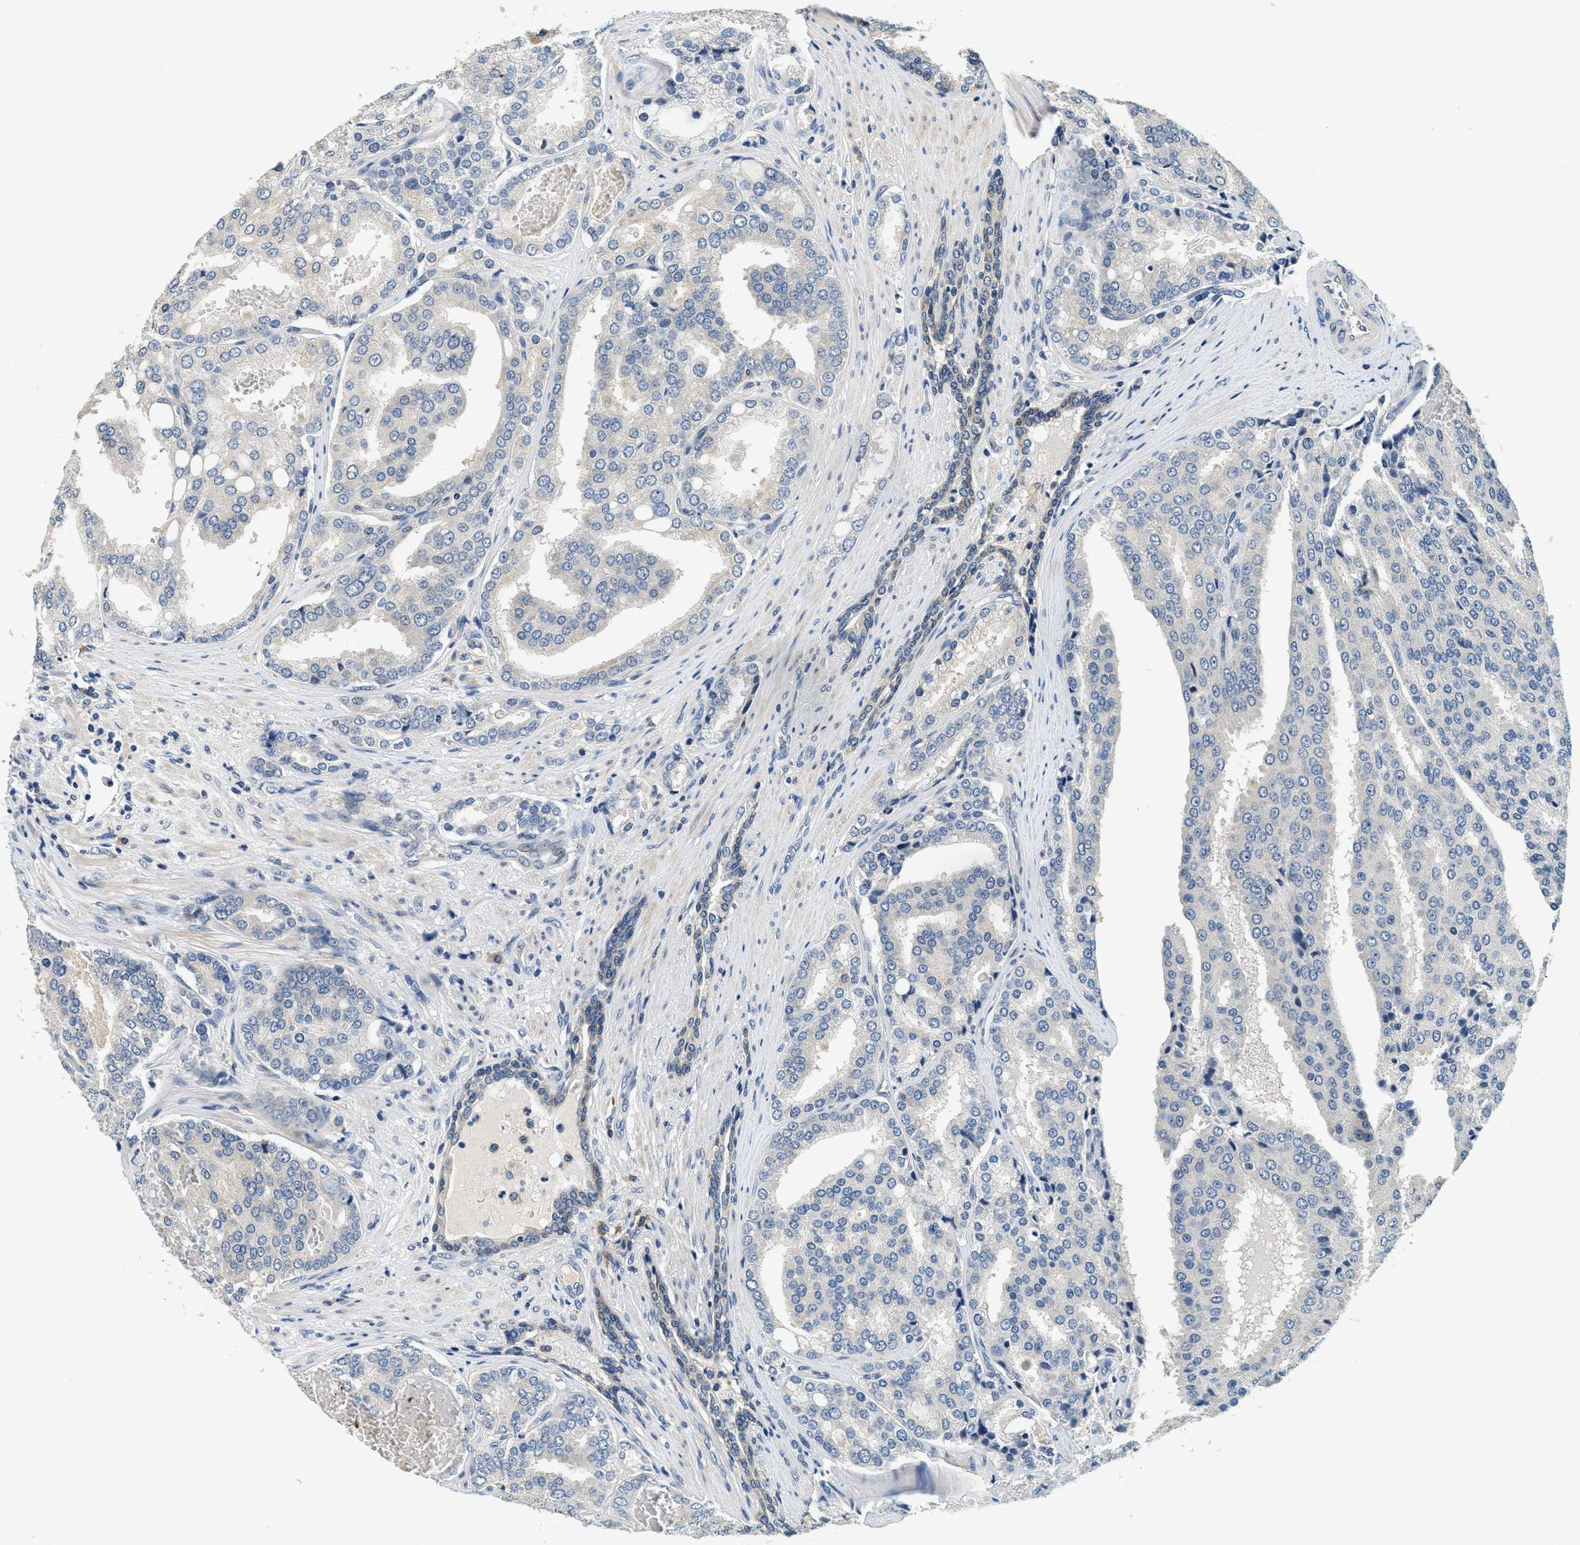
{"staining": {"intensity": "negative", "quantity": "none", "location": "none"}, "tissue": "prostate cancer", "cell_type": "Tumor cells", "image_type": "cancer", "snomed": [{"axis": "morphology", "description": "Adenocarcinoma, High grade"}, {"axis": "topography", "description": "Prostate"}], "caption": "There is no significant positivity in tumor cells of prostate cancer.", "gene": "ALDH3A2", "patient": {"sex": "male", "age": 50}}